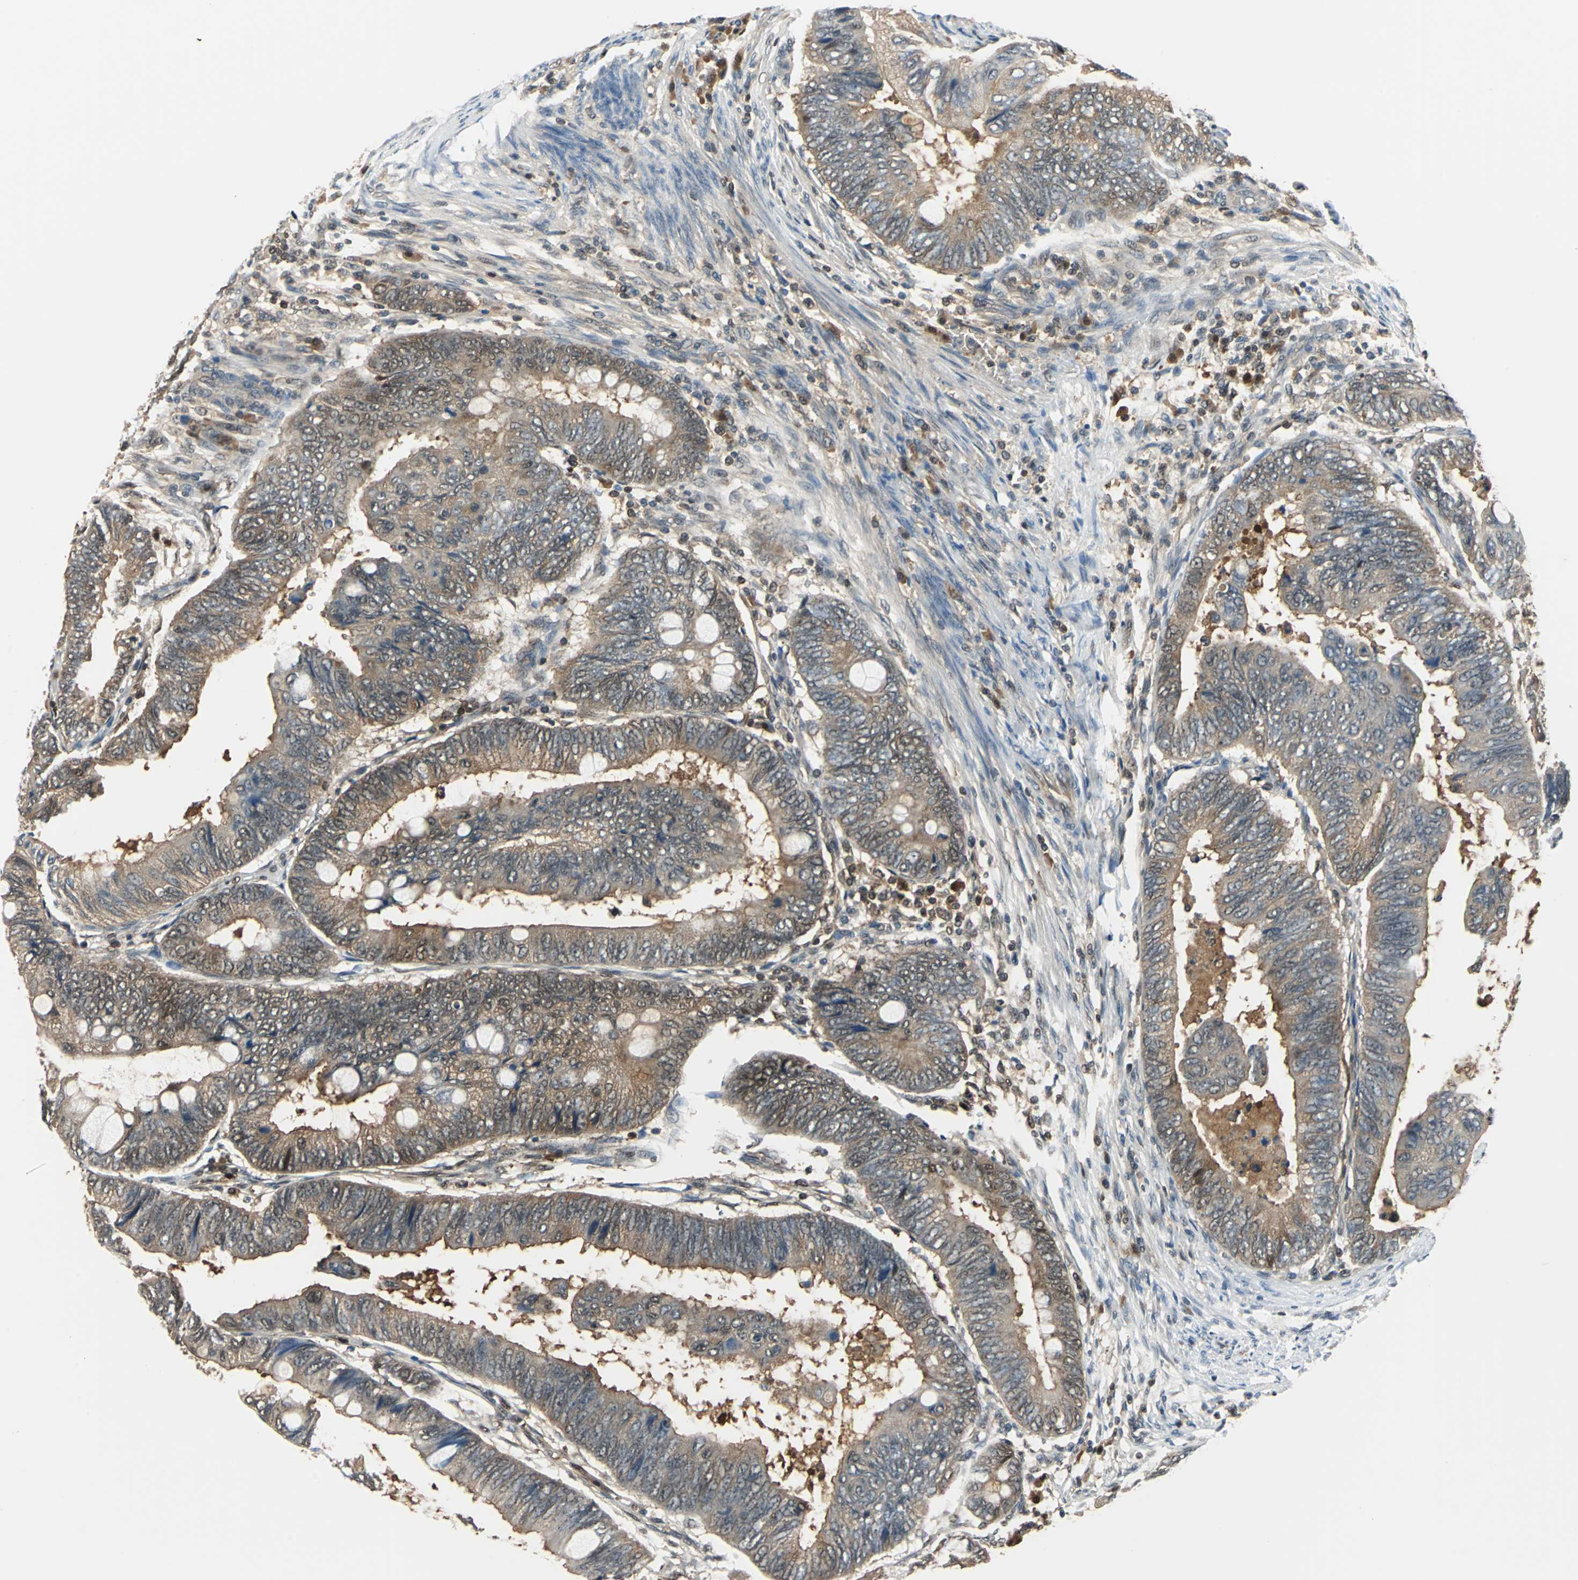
{"staining": {"intensity": "moderate", "quantity": ">75%", "location": "cytoplasmic/membranous"}, "tissue": "colorectal cancer", "cell_type": "Tumor cells", "image_type": "cancer", "snomed": [{"axis": "morphology", "description": "Normal tissue, NOS"}, {"axis": "morphology", "description": "Adenocarcinoma, NOS"}, {"axis": "topography", "description": "Rectum"}, {"axis": "topography", "description": "Peripheral nerve tissue"}], "caption": "This image displays colorectal cancer (adenocarcinoma) stained with IHC to label a protein in brown. The cytoplasmic/membranous of tumor cells show moderate positivity for the protein. Nuclei are counter-stained blue.", "gene": "PSME1", "patient": {"sex": "male", "age": 92}}